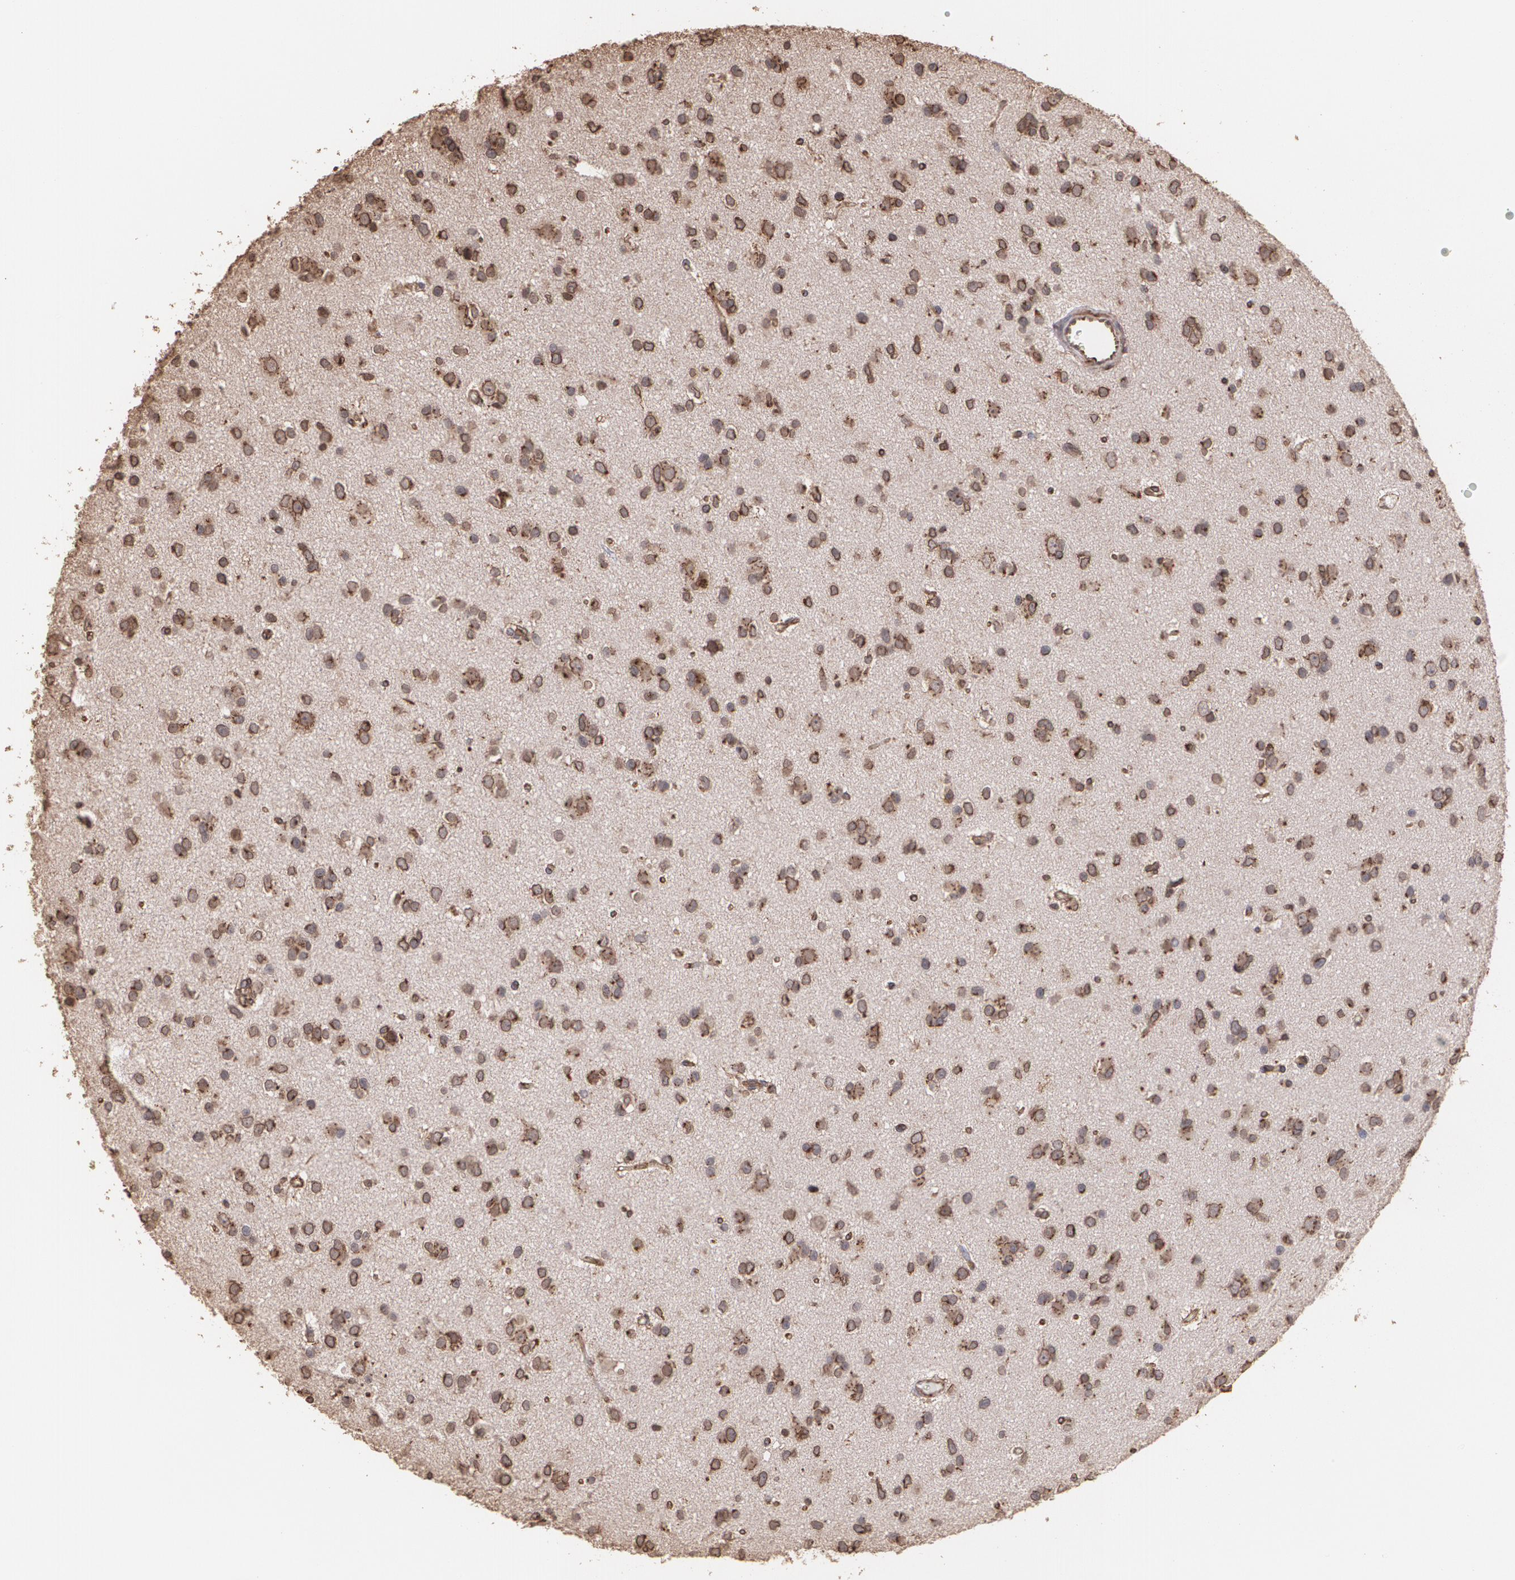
{"staining": {"intensity": "strong", "quantity": ">75%", "location": "cytoplasmic/membranous"}, "tissue": "glioma", "cell_type": "Tumor cells", "image_type": "cancer", "snomed": [{"axis": "morphology", "description": "Glioma, malignant, Low grade"}, {"axis": "topography", "description": "Brain"}], "caption": "Protein positivity by IHC displays strong cytoplasmic/membranous positivity in about >75% of tumor cells in malignant glioma (low-grade).", "gene": "TRIP11", "patient": {"sex": "male", "age": 42}}